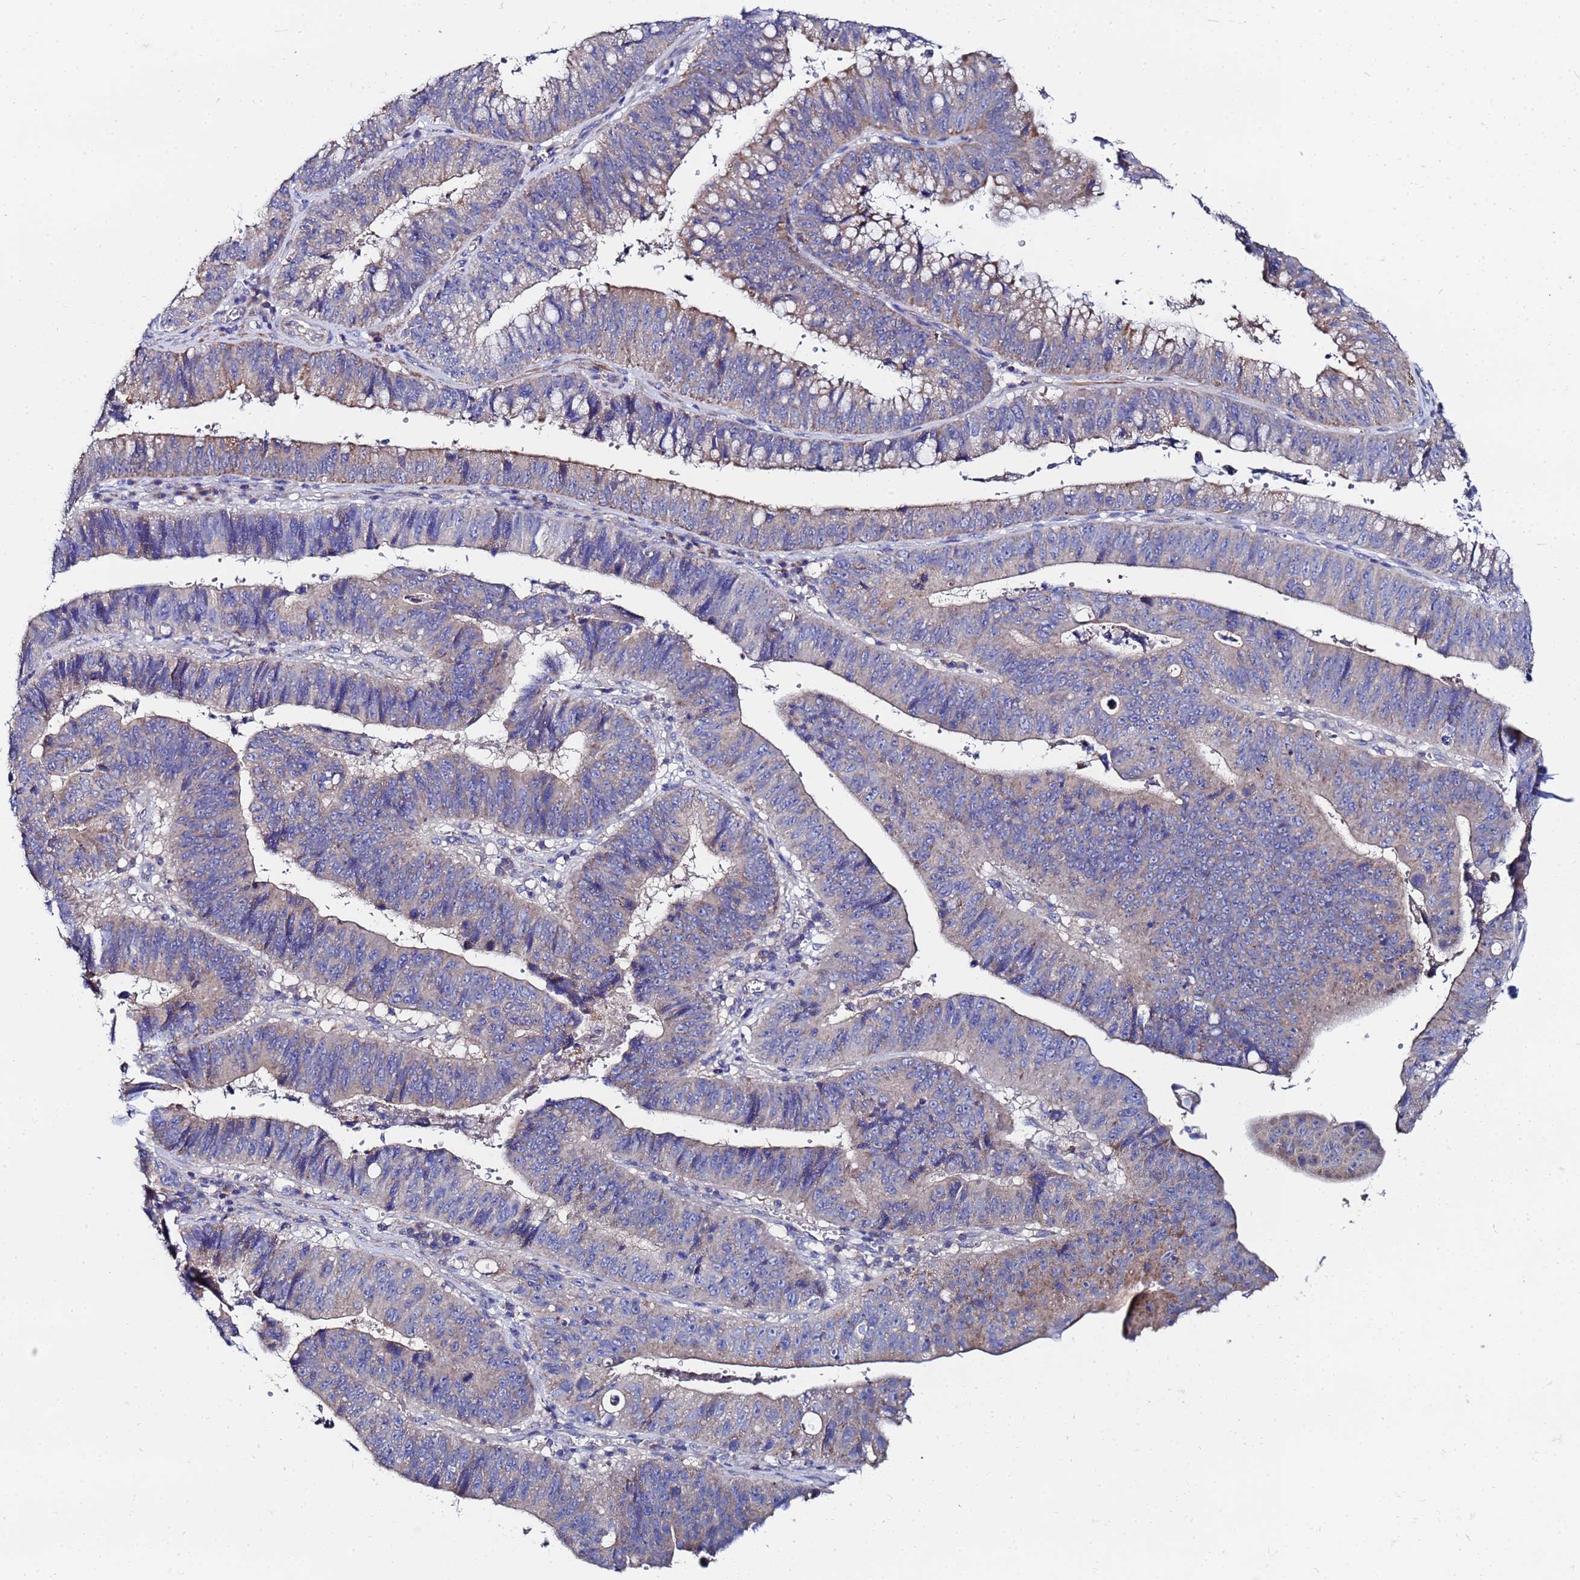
{"staining": {"intensity": "moderate", "quantity": "<25%", "location": "cytoplasmic/membranous"}, "tissue": "stomach cancer", "cell_type": "Tumor cells", "image_type": "cancer", "snomed": [{"axis": "morphology", "description": "Adenocarcinoma, NOS"}, {"axis": "topography", "description": "Stomach"}], "caption": "An IHC micrograph of neoplastic tissue is shown. Protein staining in brown shows moderate cytoplasmic/membranous positivity in stomach adenocarcinoma within tumor cells.", "gene": "FAHD2A", "patient": {"sex": "male", "age": 59}}